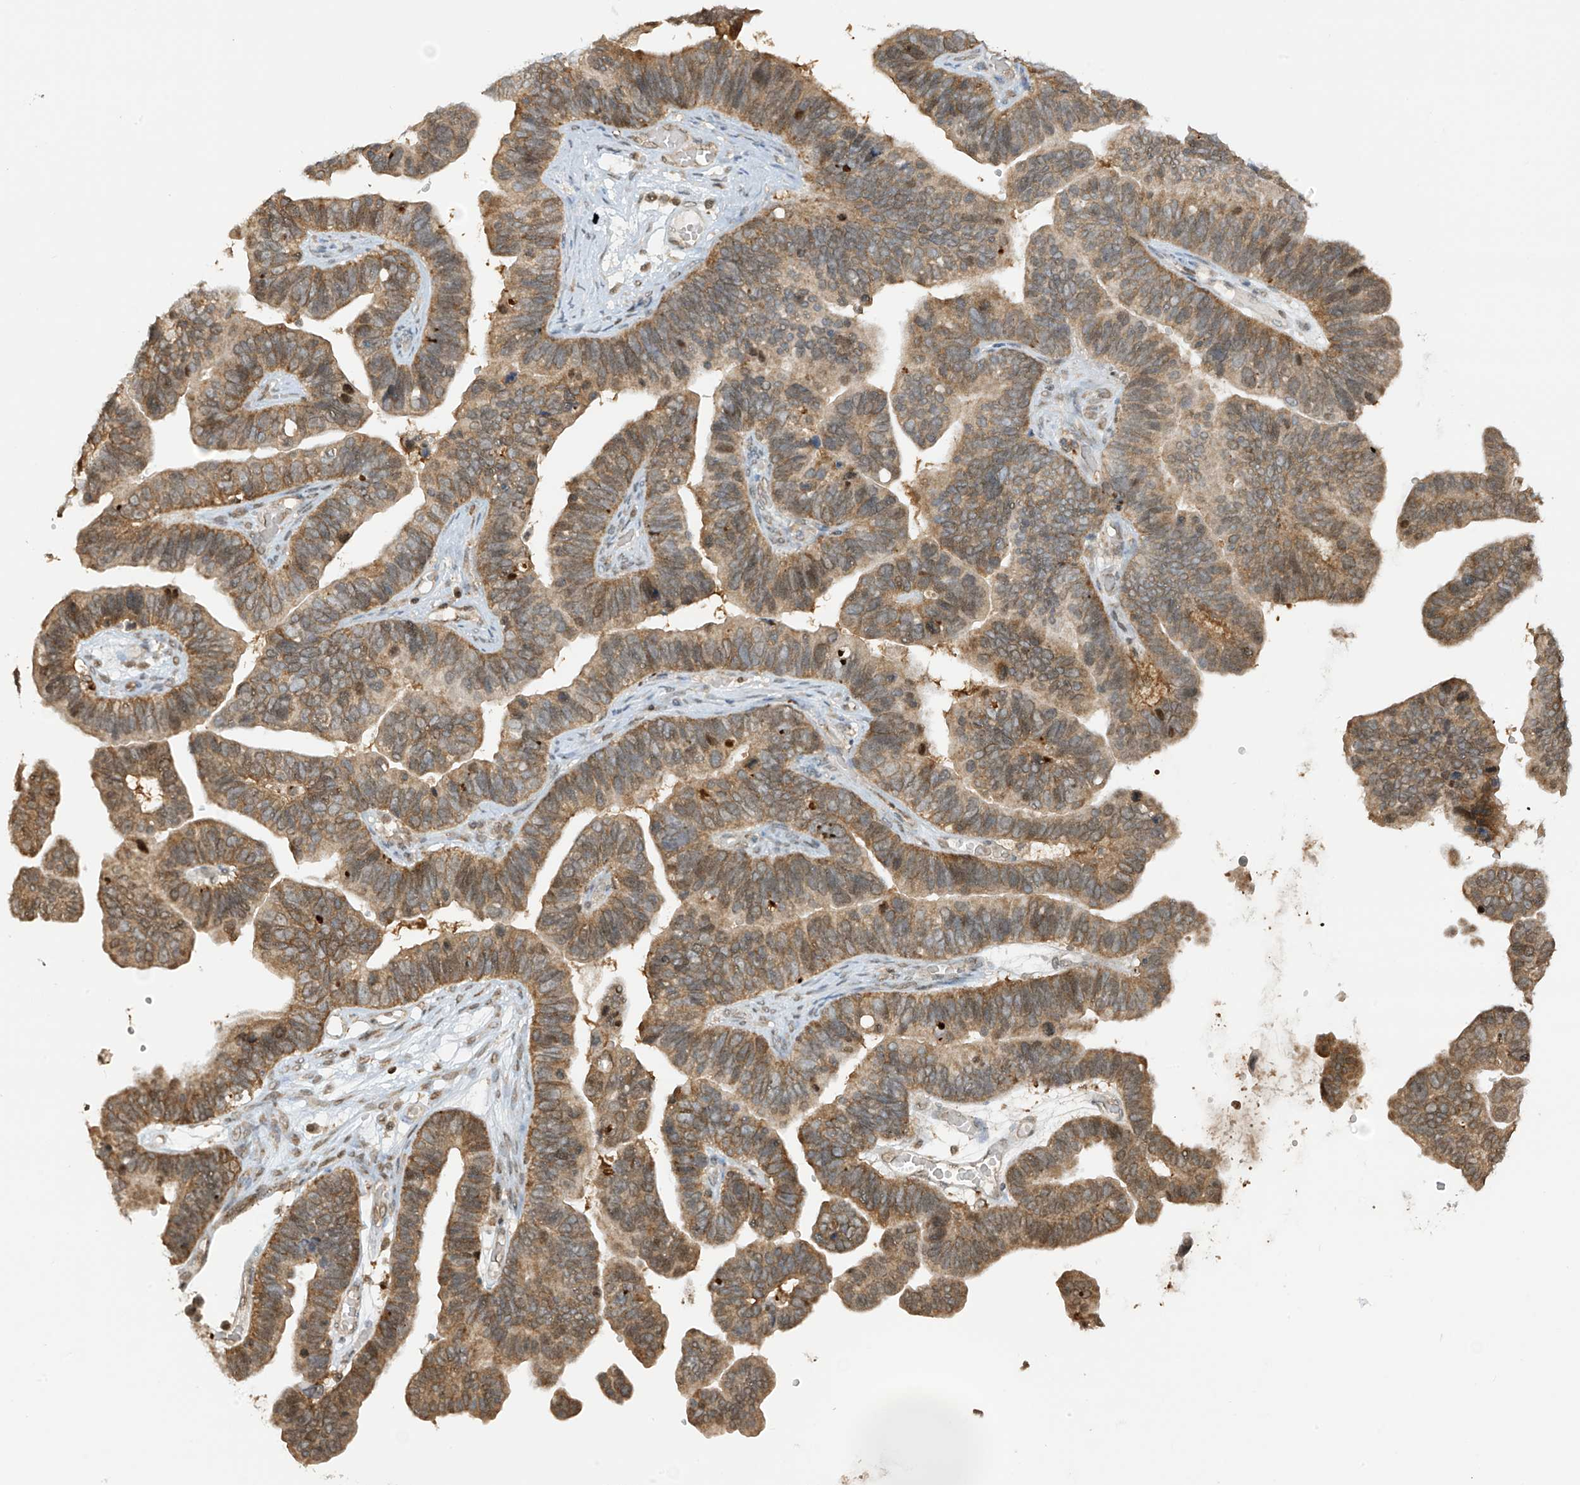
{"staining": {"intensity": "moderate", "quantity": "25%-75%", "location": "cytoplasmic/membranous"}, "tissue": "ovarian cancer", "cell_type": "Tumor cells", "image_type": "cancer", "snomed": [{"axis": "morphology", "description": "Cystadenocarcinoma, serous, NOS"}, {"axis": "topography", "description": "Ovary"}], "caption": "A histopathology image showing moderate cytoplasmic/membranous expression in approximately 25%-75% of tumor cells in ovarian serous cystadenocarcinoma, as visualized by brown immunohistochemical staining.", "gene": "KPNB1", "patient": {"sex": "female", "age": 56}}